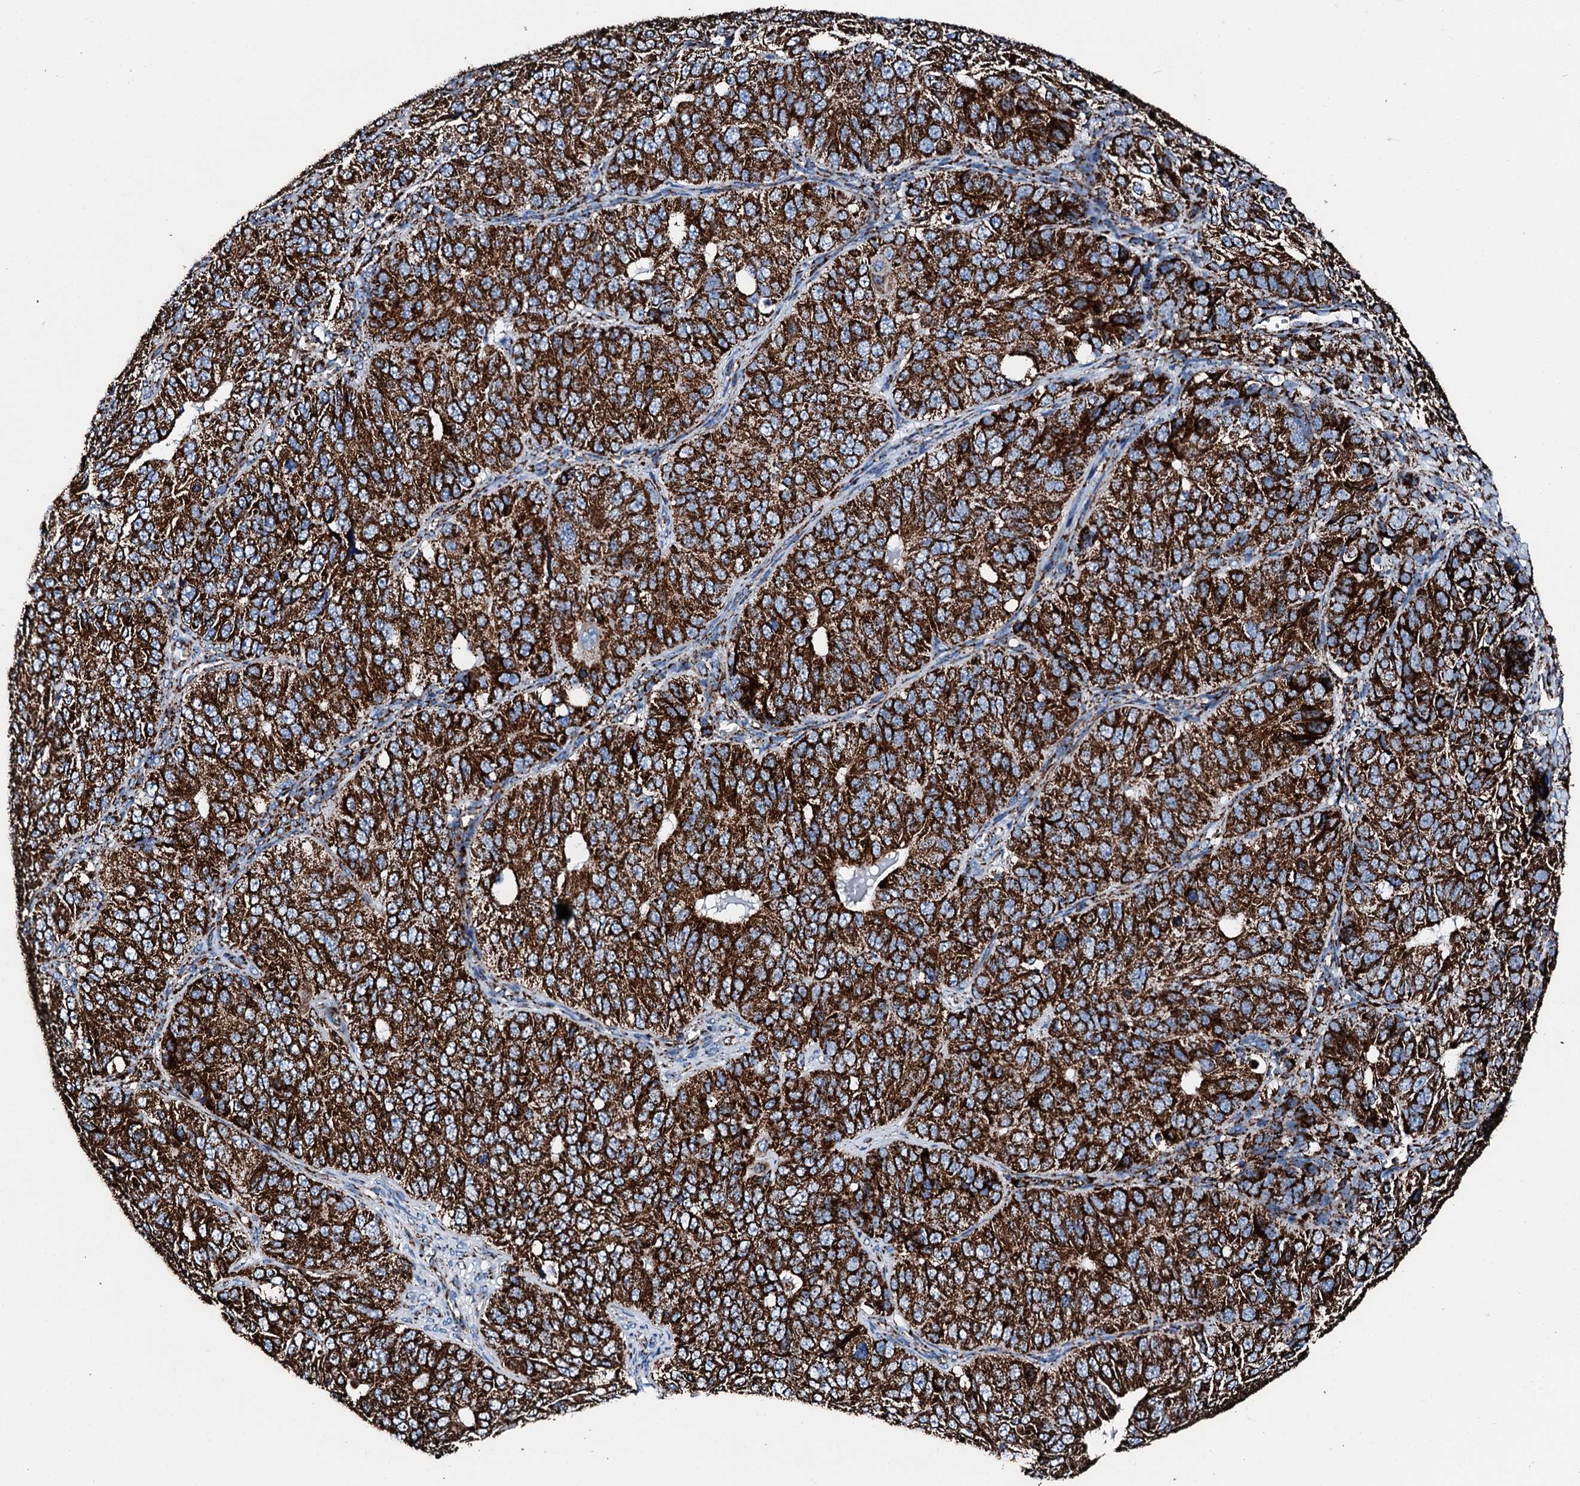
{"staining": {"intensity": "strong", "quantity": ">75%", "location": "cytoplasmic/membranous"}, "tissue": "ovarian cancer", "cell_type": "Tumor cells", "image_type": "cancer", "snomed": [{"axis": "morphology", "description": "Carcinoma, endometroid"}, {"axis": "topography", "description": "Ovary"}], "caption": "Strong cytoplasmic/membranous staining is identified in about >75% of tumor cells in ovarian endometroid carcinoma.", "gene": "HADH", "patient": {"sex": "female", "age": 51}}